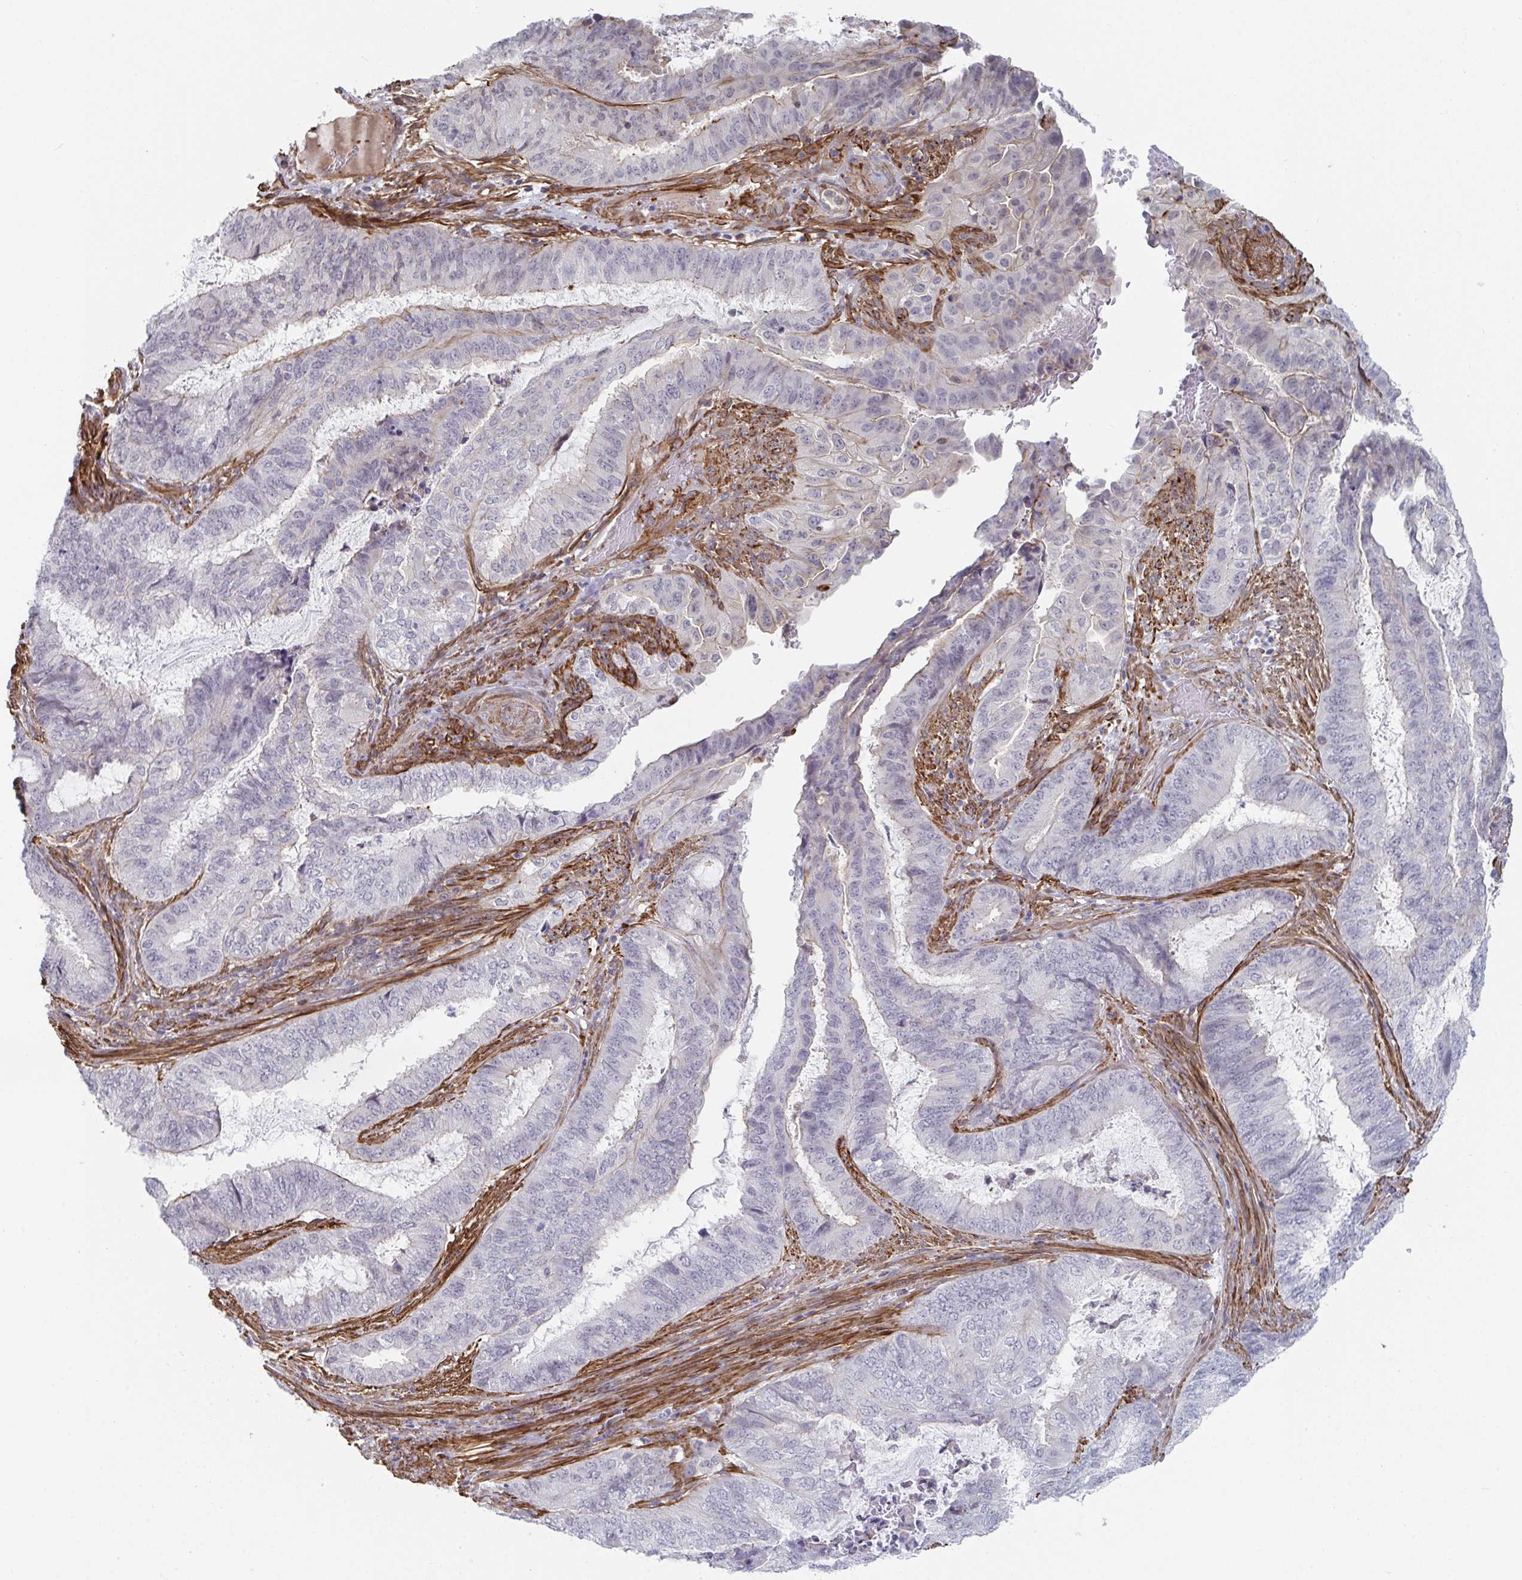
{"staining": {"intensity": "negative", "quantity": "none", "location": "none"}, "tissue": "endometrial cancer", "cell_type": "Tumor cells", "image_type": "cancer", "snomed": [{"axis": "morphology", "description": "Adenocarcinoma, NOS"}, {"axis": "topography", "description": "Endometrium"}], "caption": "This is an immunohistochemistry (IHC) micrograph of endometrial cancer. There is no staining in tumor cells.", "gene": "NEURL4", "patient": {"sex": "female", "age": 51}}